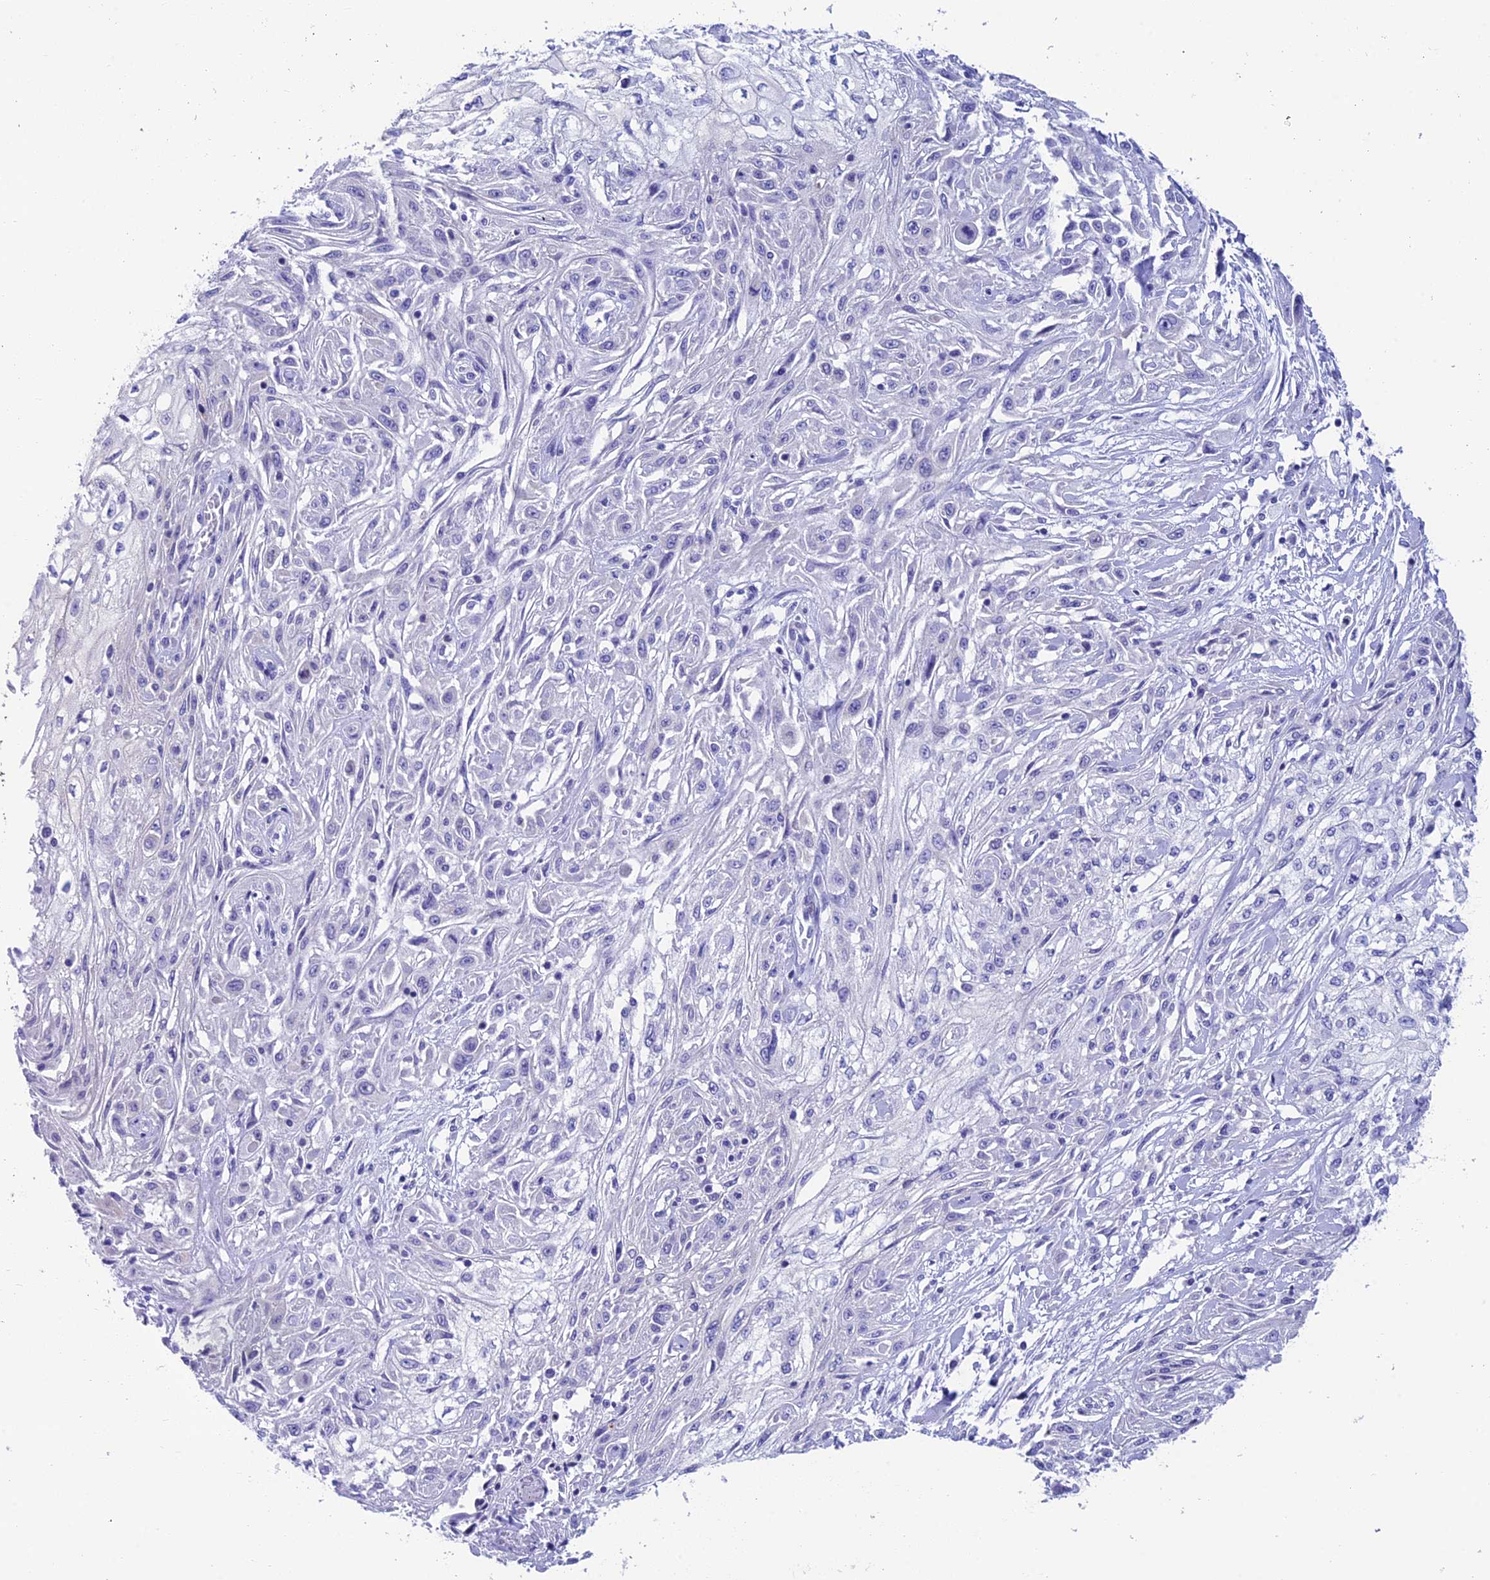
{"staining": {"intensity": "negative", "quantity": "none", "location": "none"}, "tissue": "skin cancer", "cell_type": "Tumor cells", "image_type": "cancer", "snomed": [{"axis": "morphology", "description": "Squamous cell carcinoma, NOS"}, {"axis": "morphology", "description": "Squamous cell carcinoma, metastatic, NOS"}, {"axis": "topography", "description": "Skin"}, {"axis": "topography", "description": "Lymph node"}], "caption": "IHC micrograph of metastatic squamous cell carcinoma (skin) stained for a protein (brown), which displays no expression in tumor cells.", "gene": "REEP4", "patient": {"sex": "male", "age": 75}}